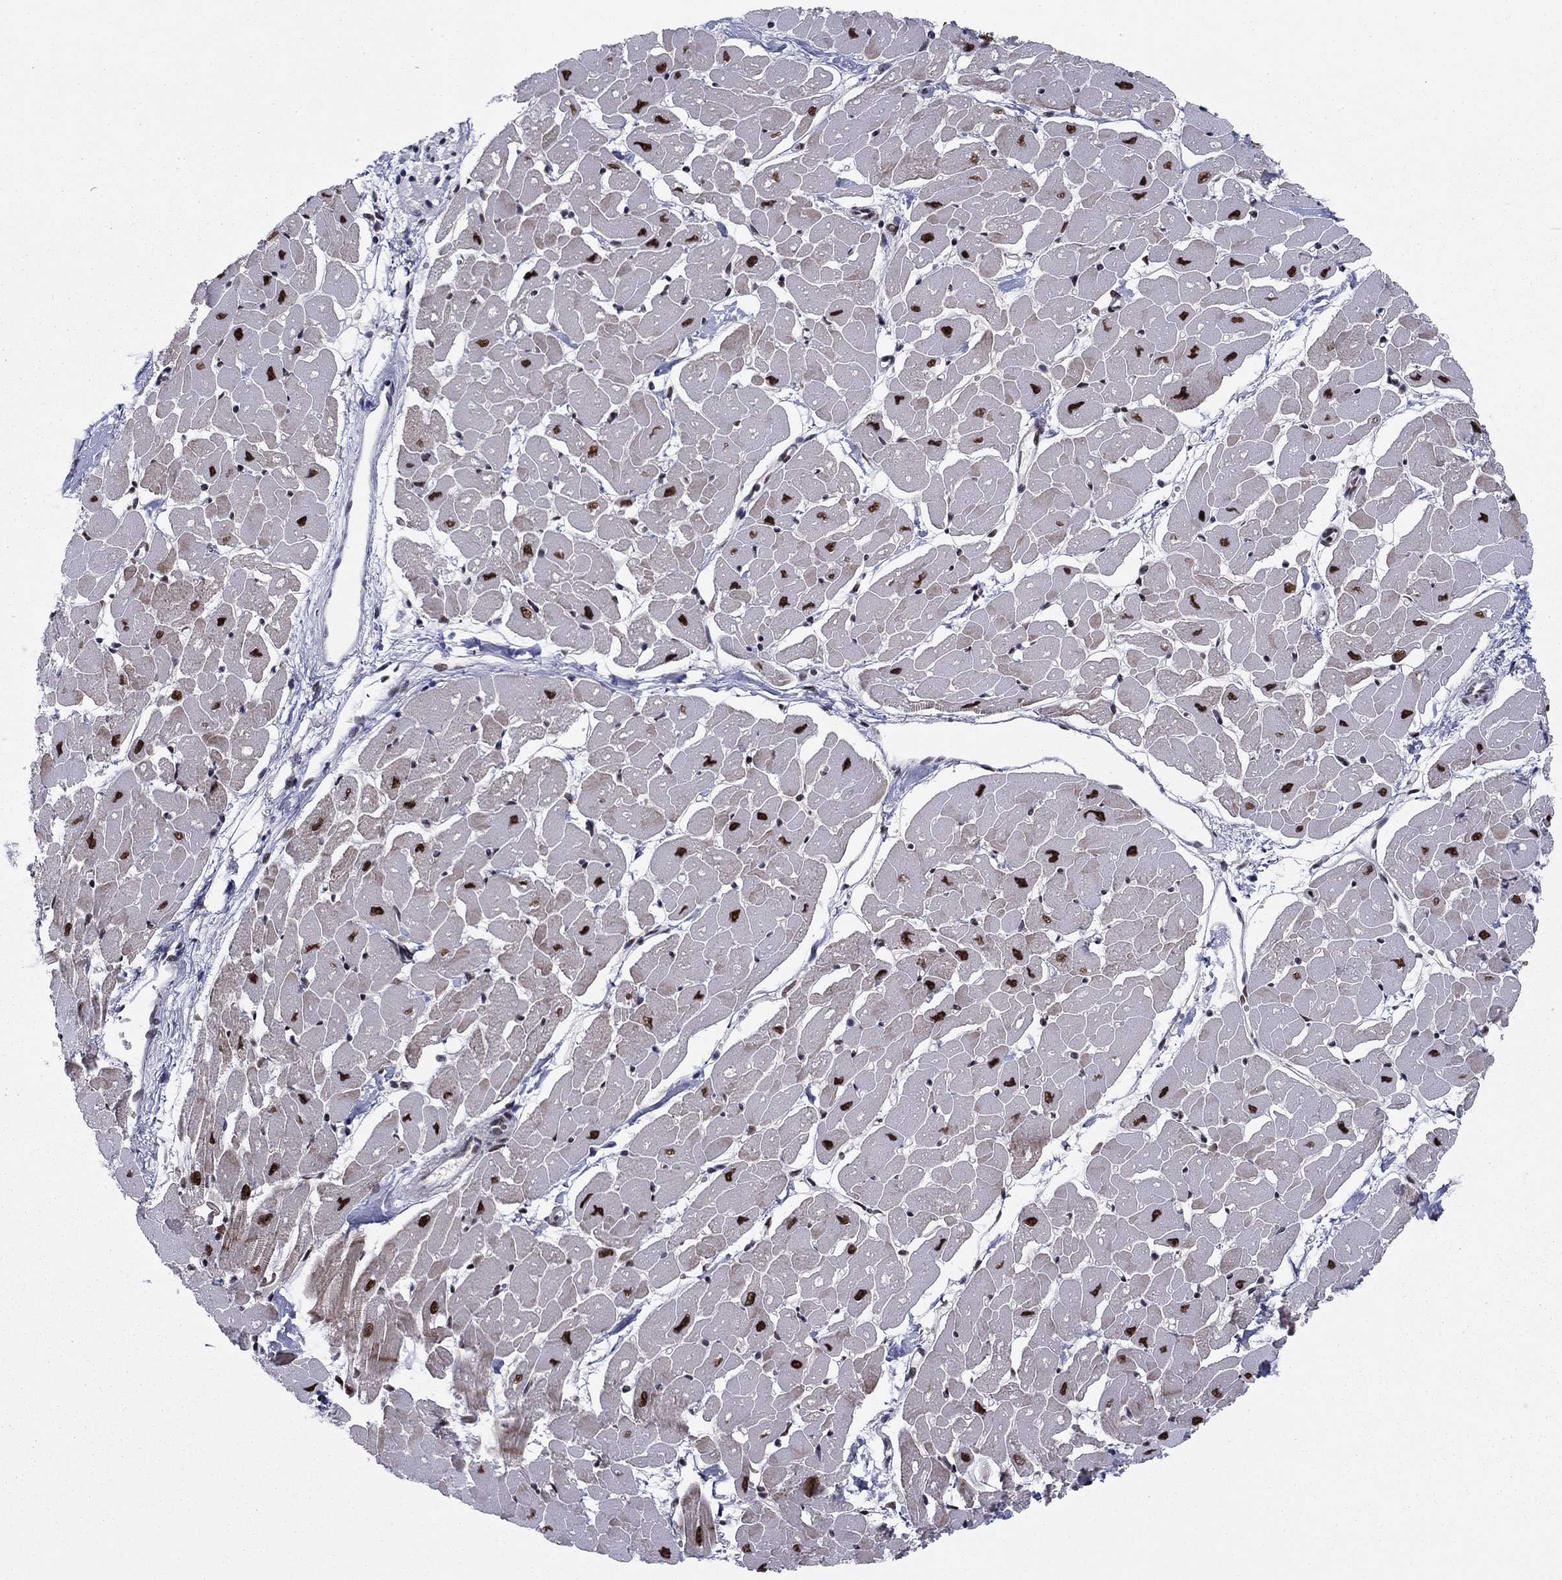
{"staining": {"intensity": "strong", "quantity": ">75%", "location": "nuclear"}, "tissue": "heart muscle", "cell_type": "Cardiomyocytes", "image_type": "normal", "snomed": [{"axis": "morphology", "description": "Normal tissue, NOS"}, {"axis": "topography", "description": "Heart"}], "caption": "High-power microscopy captured an immunohistochemistry (IHC) photomicrograph of benign heart muscle, revealing strong nuclear staining in approximately >75% of cardiomyocytes.", "gene": "USP54", "patient": {"sex": "male", "age": 57}}